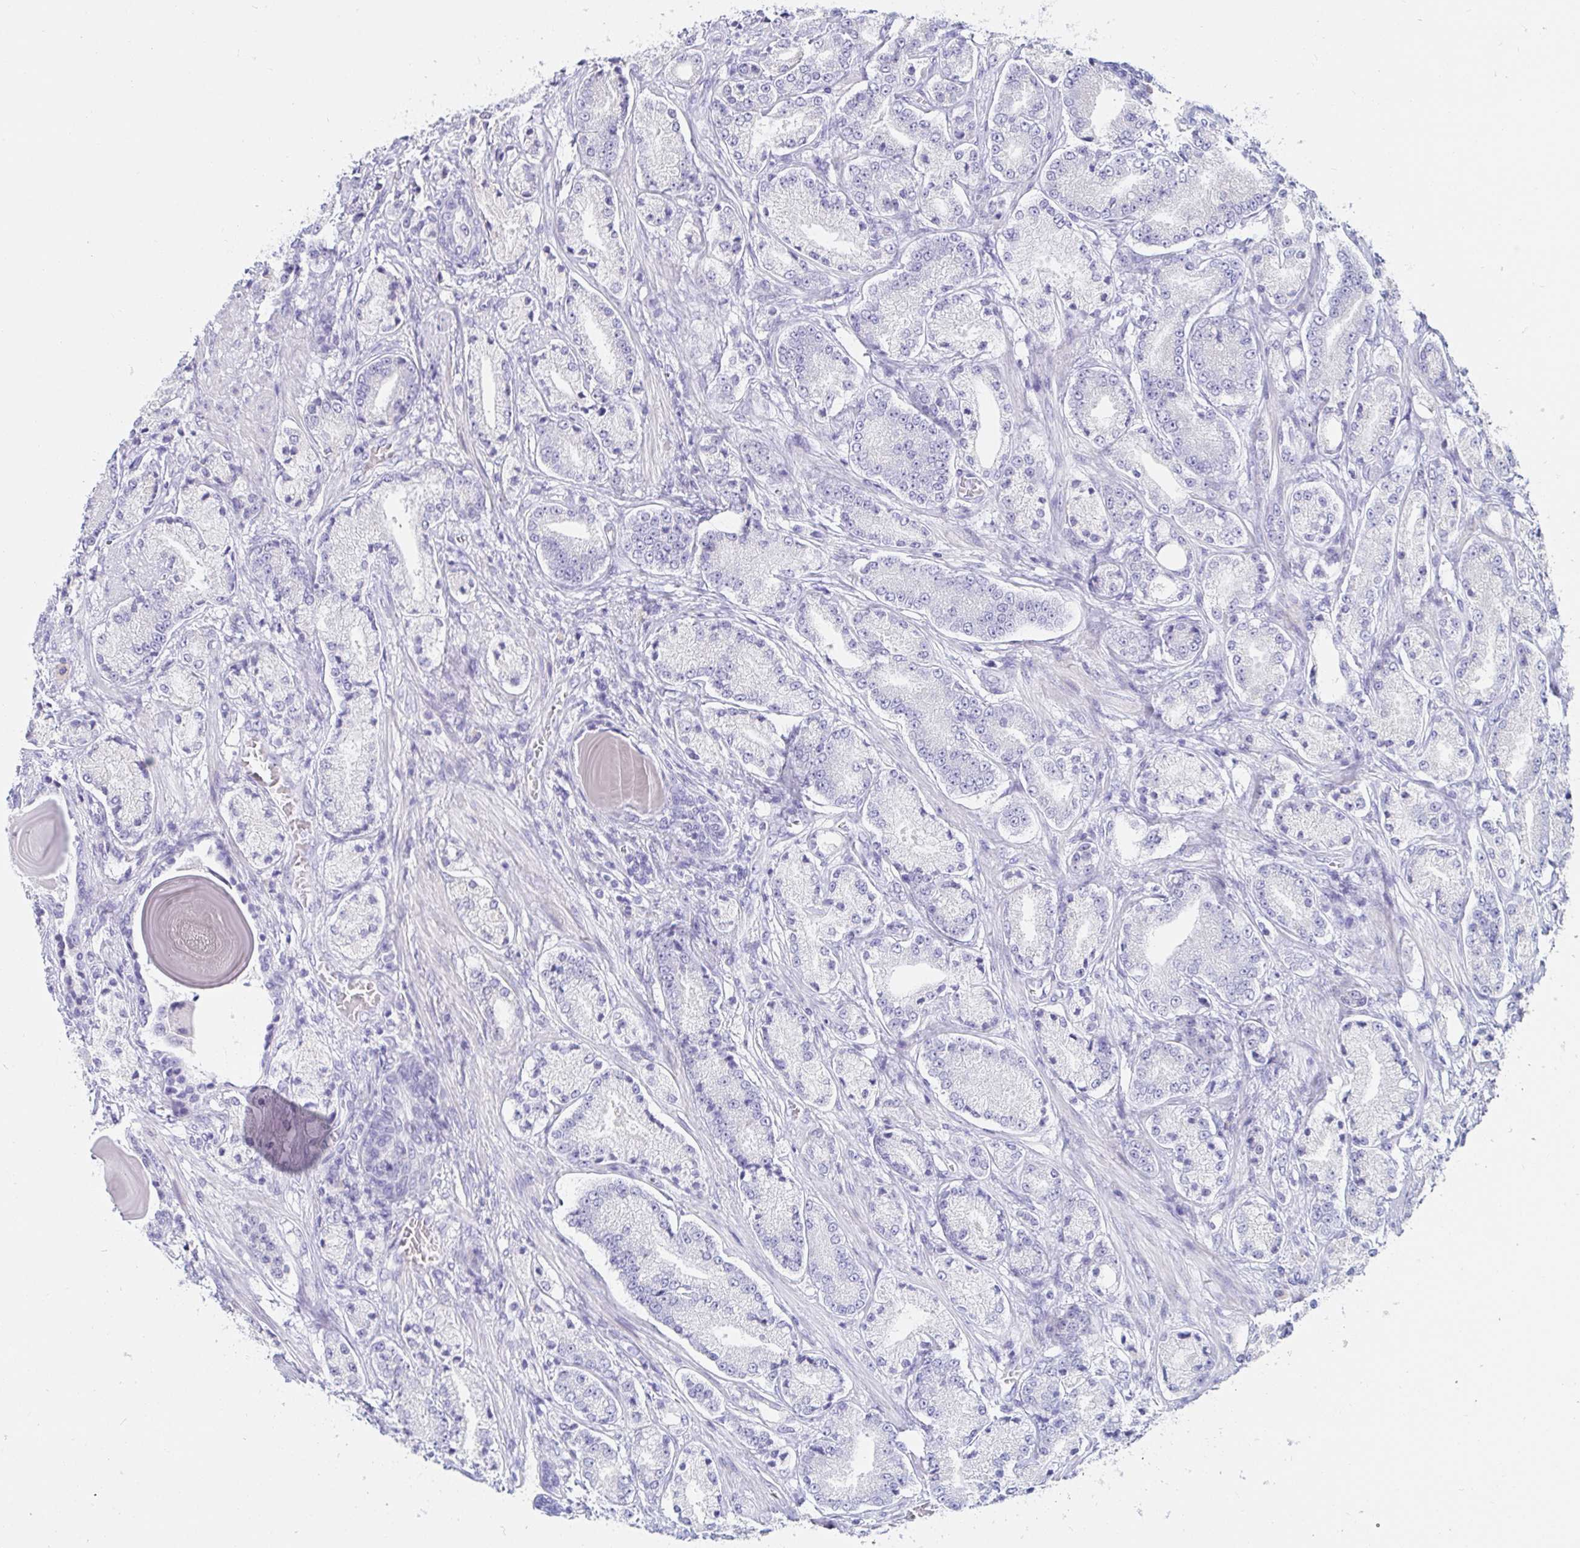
{"staining": {"intensity": "negative", "quantity": "none", "location": "none"}, "tissue": "prostate cancer", "cell_type": "Tumor cells", "image_type": "cancer", "snomed": [{"axis": "morphology", "description": "Adenocarcinoma, High grade"}, {"axis": "topography", "description": "Prostate and seminal vesicle, NOS"}], "caption": "DAB immunohistochemical staining of human adenocarcinoma (high-grade) (prostate) shows no significant expression in tumor cells.", "gene": "C4orf17", "patient": {"sex": "male", "age": 61}}